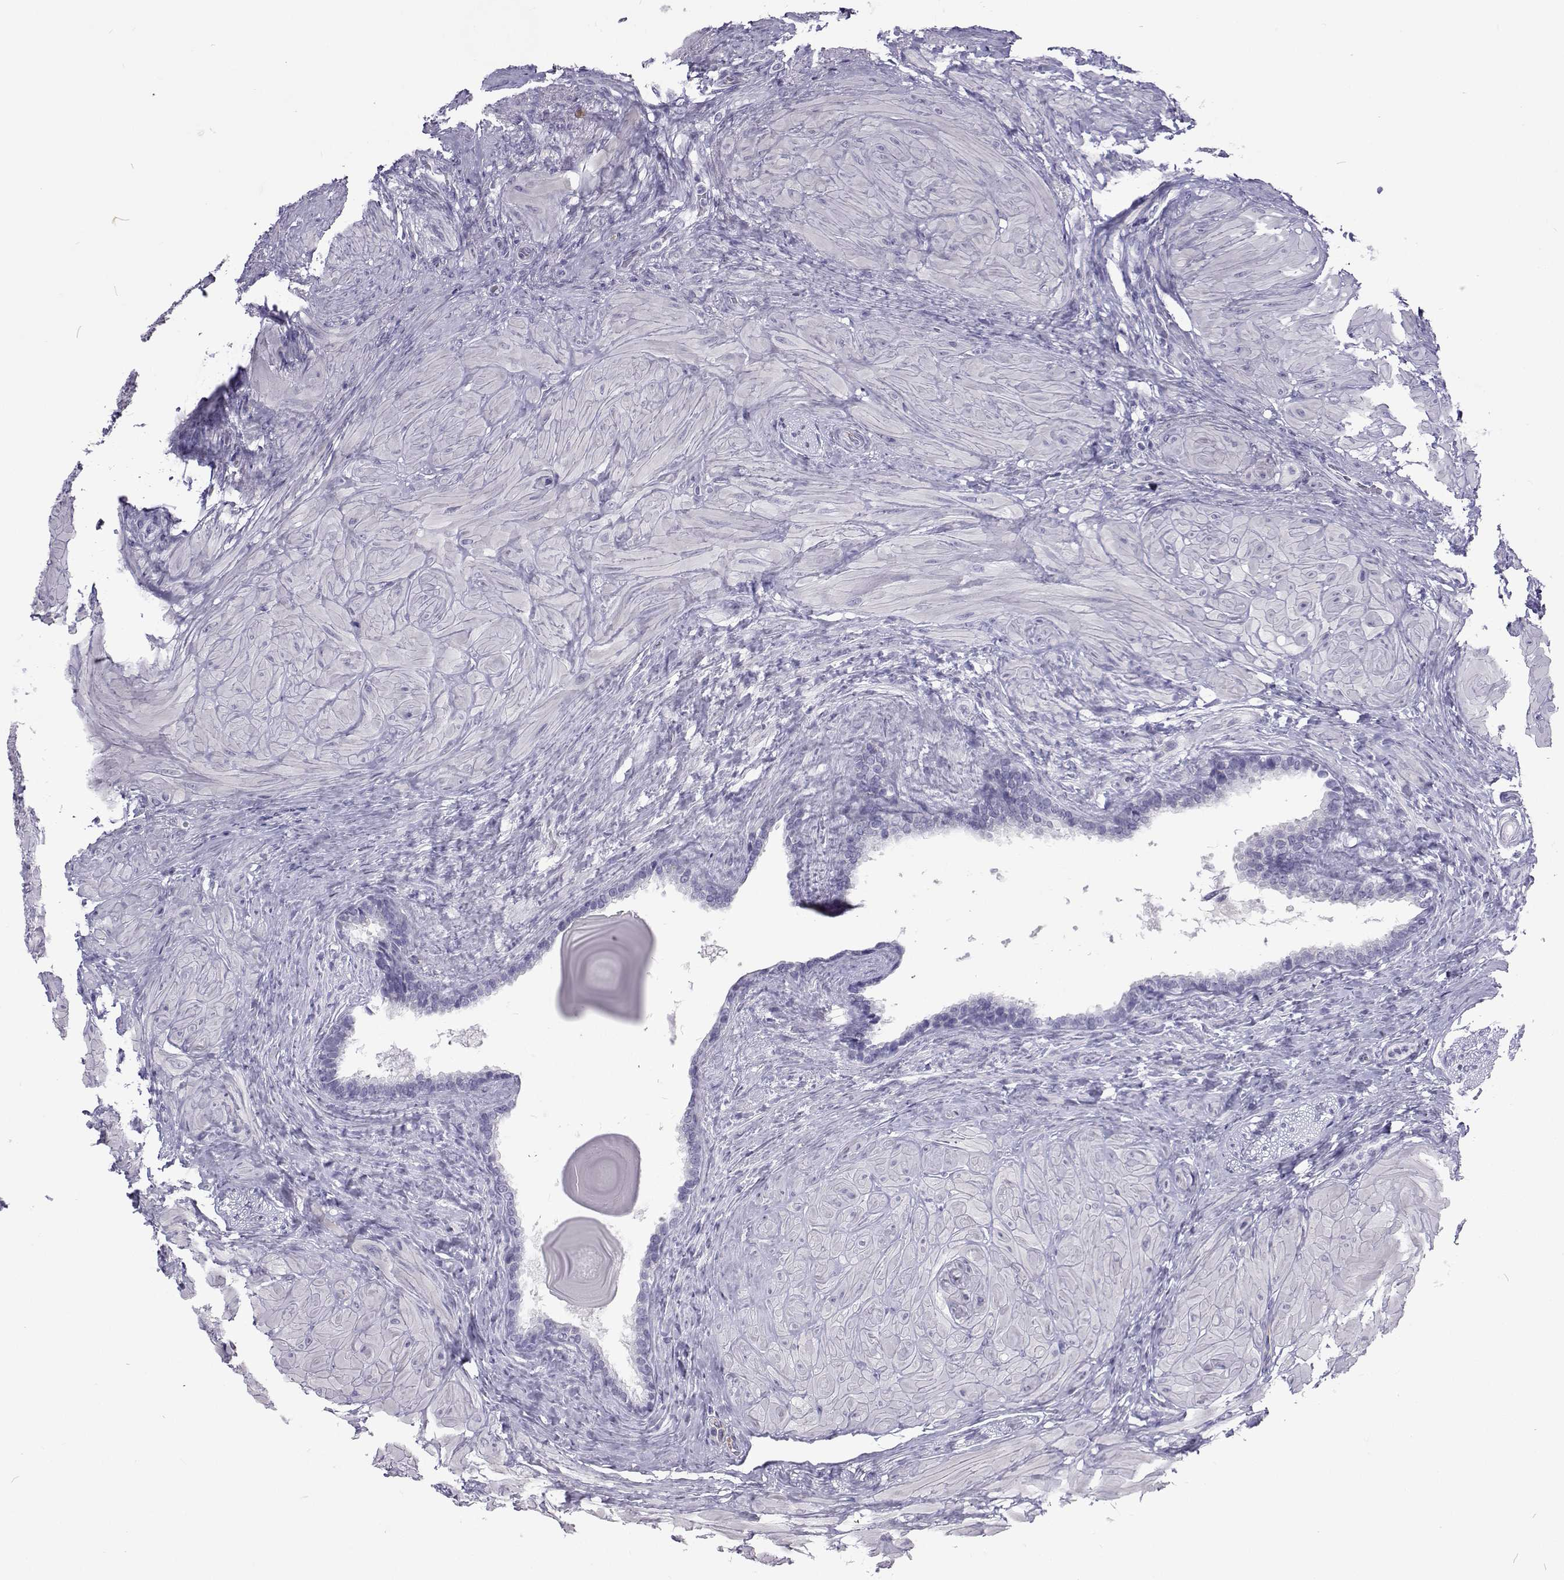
{"staining": {"intensity": "weak", "quantity": "<25%", "location": "nuclear"}, "tissue": "seminal vesicle", "cell_type": "Glandular cells", "image_type": "normal", "snomed": [{"axis": "morphology", "description": "Normal tissue, NOS"}, {"axis": "topography", "description": "Seminal veicle"}], "caption": "Histopathology image shows no protein expression in glandular cells of normal seminal vesicle.", "gene": "GALM", "patient": {"sex": "male", "age": 57}}